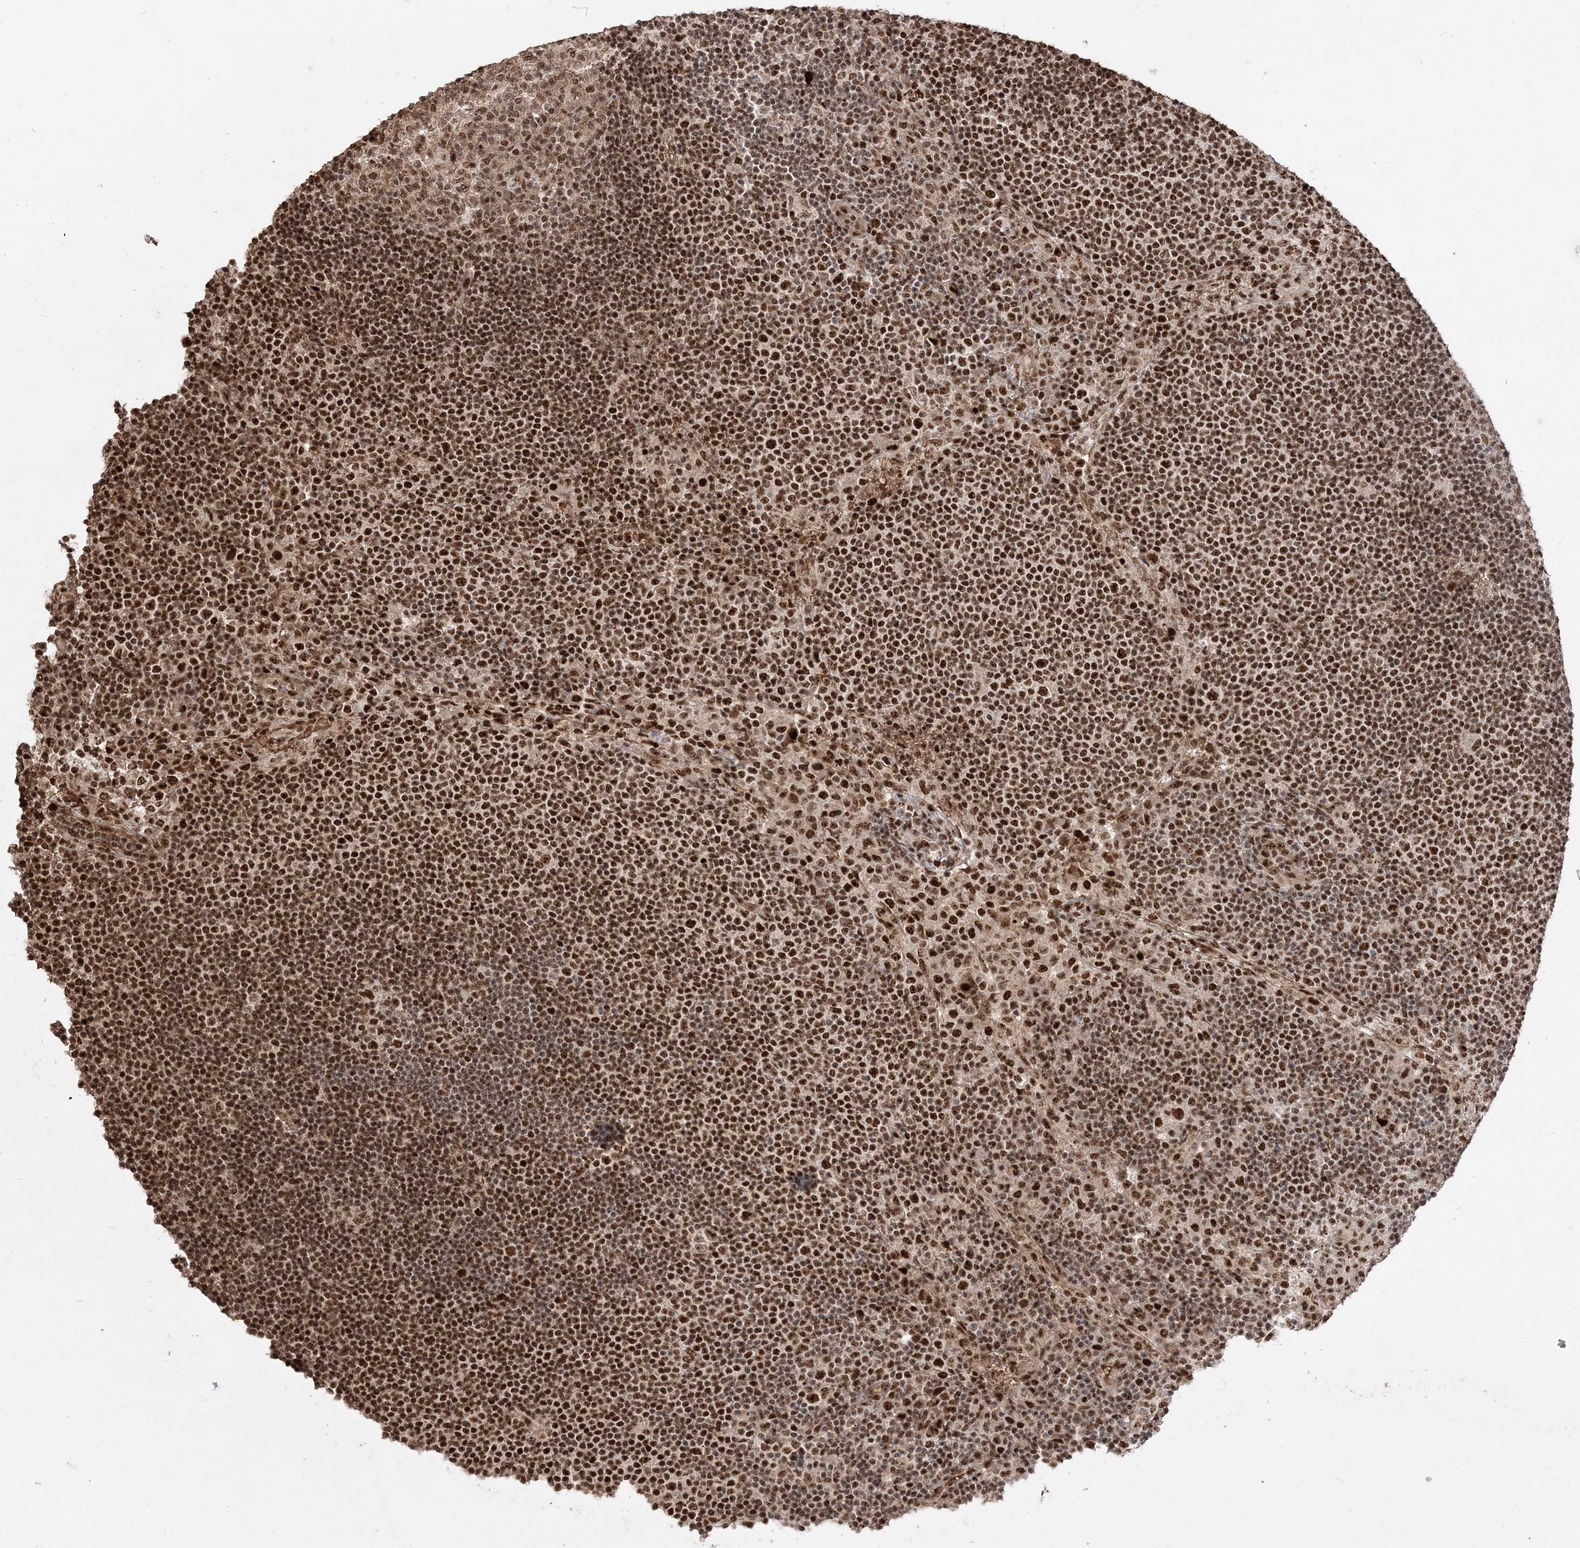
{"staining": {"intensity": "moderate", "quantity": ">75%", "location": "nuclear"}, "tissue": "lymph node", "cell_type": "Germinal center cells", "image_type": "normal", "snomed": [{"axis": "morphology", "description": "Normal tissue, NOS"}, {"axis": "topography", "description": "Lymph node"}], "caption": "IHC staining of unremarkable lymph node, which shows medium levels of moderate nuclear positivity in approximately >75% of germinal center cells indicating moderate nuclear protein positivity. The staining was performed using DAB (brown) for protein detection and nuclei were counterstained in hematoxylin (blue).", "gene": "RBM17", "patient": {"sex": "female", "age": 53}}